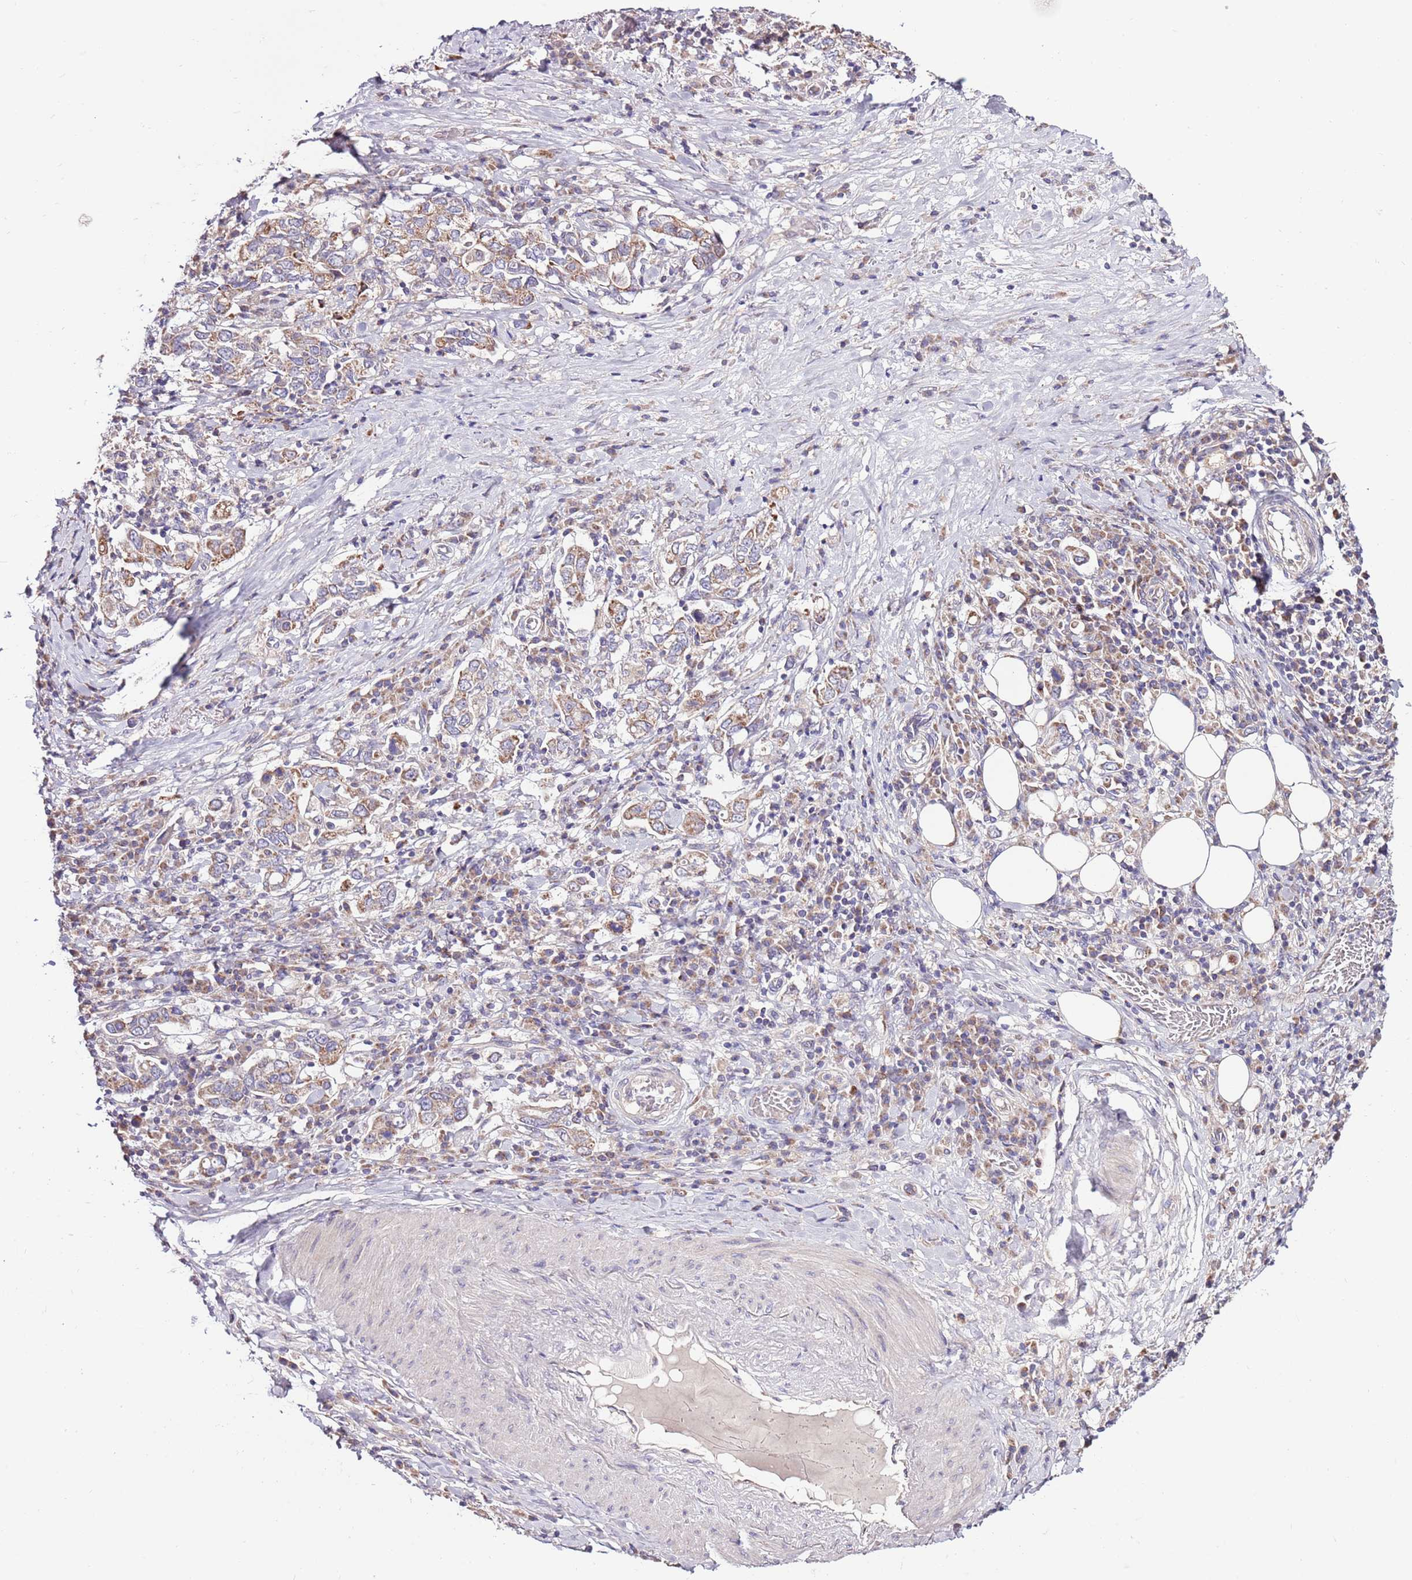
{"staining": {"intensity": "moderate", "quantity": "25%-75%", "location": "cytoplasmic/membranous"}, "tissue": "stomach cancer", "cell_type": "Tumor cells", "image_type": "cancer", "snomed": [{"axis": "morphology", "description": "Adenocarcinoma, NOS"}, {"axis": "topography", "description": "Stomach, upper"}, {"axis": "topography", "description": "Stomach"}], "caption": "Human stomach cancer (adenocarcinoma) stained with a brown dye exhibits moderate cytoplasmic/membranous positive staining in approximately 25%-75% of tumor cells.", "gene": "SMG1", "patient": {"sex": "male", "age": 62}}